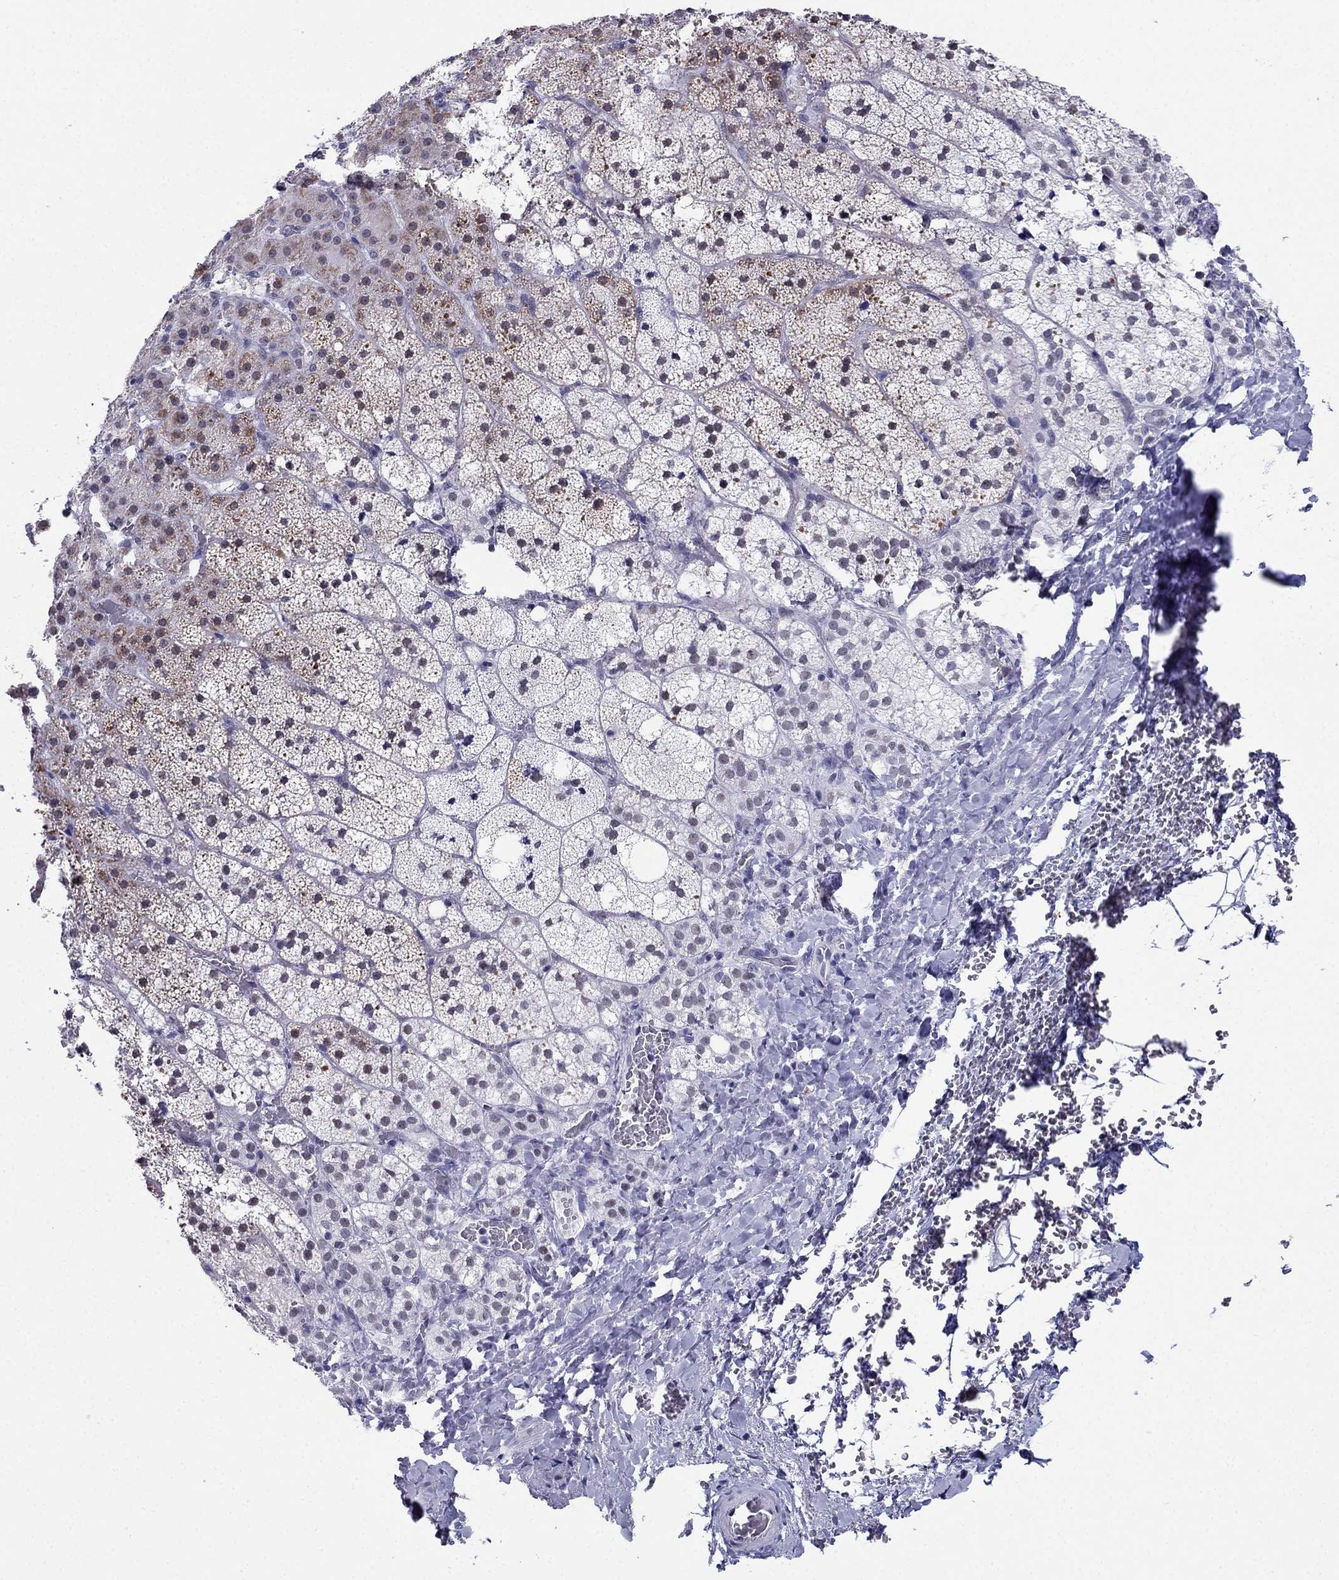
{"staining": {"intensity": "moderate", "quantity": "25%-75%", "location": "cytoplasmic/membranous"}, "tissue": "adrenal gland", "cell_type": "Glandular cells", "image_type": "normal", "snomed": [{"axis": "morphology", "description": "Normal tissue, NOS"}, {"axis": "topography", "description": "Adrenal gland"}], "caption": "IHC image of unremarkable human adrenal gland stained for a protein (brown), which shows medium levels of moderate cytoplasmic/membranous staining in about 25%-75% of glandular cells.", "gene": "PPM1G", "patient": {"sex": "male", "age": 53}}